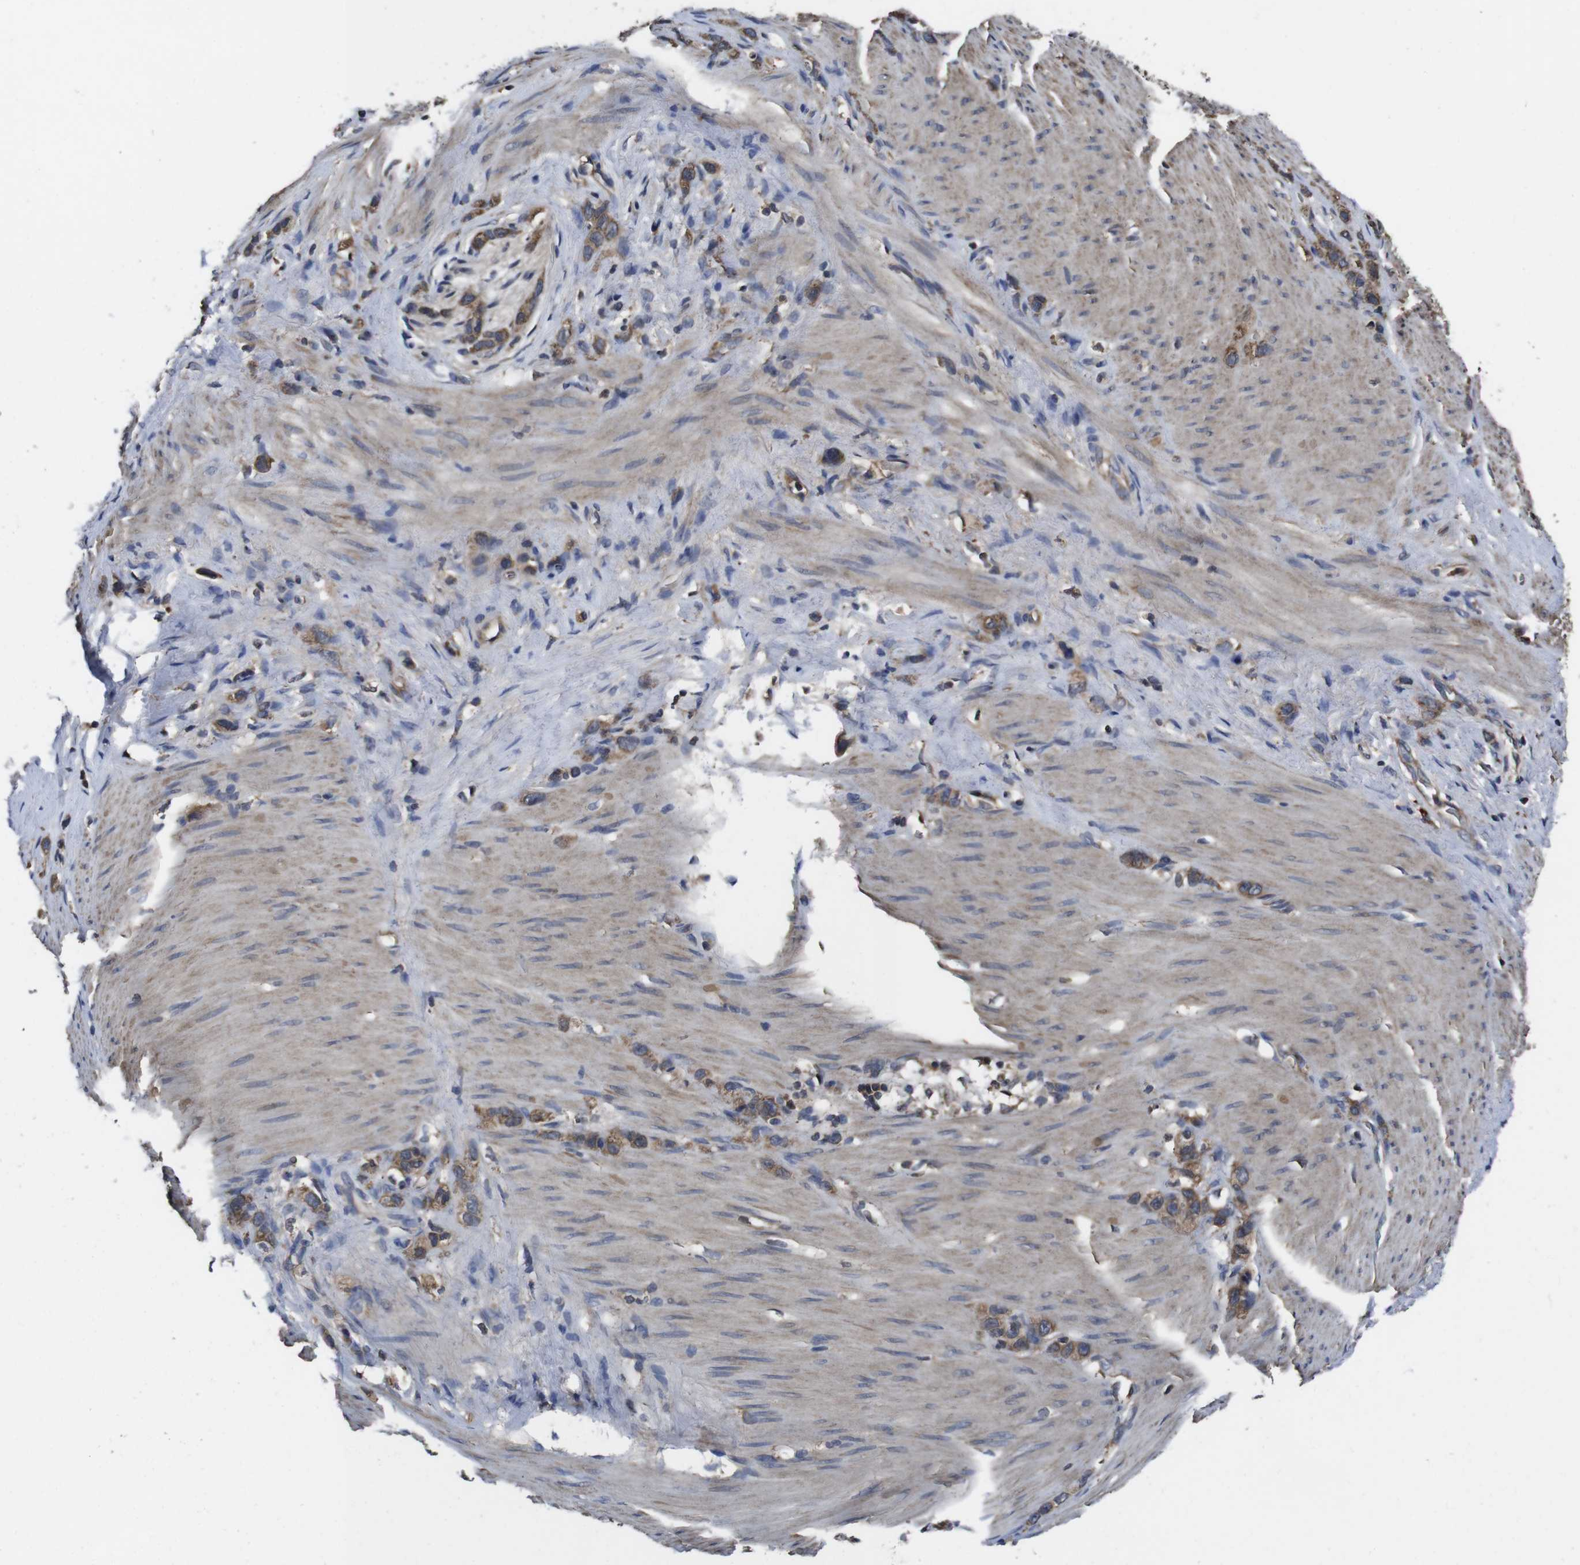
{"staining": {"intensity": "moderate", "quantity": ">75%", "location": "cytoplasmic/membranous"}, "tissue": "stomach cancer", "cell_type": "Tumor cells", "image_type": "cancer", "snomed": [{"axis": "morphology", "description": "Normal tissue, NOS"}, {"axis": "morphology", "description": "Adenocarcinoma, NOS"}, {"axis": "morphology", "description": "Adenocarcinoma, High grade"}, {"axis": "topography", "description": "Stomach, upper"}, {"axis": "topography", "description": "Stomach"}], "caption": "A brown stain highlights moderate cytoplasmic/membranous positivity of a protein in stomach cancer tumor cells.", "gene": "CXCL11", "patient": {"sex": "female", "age": 65}}